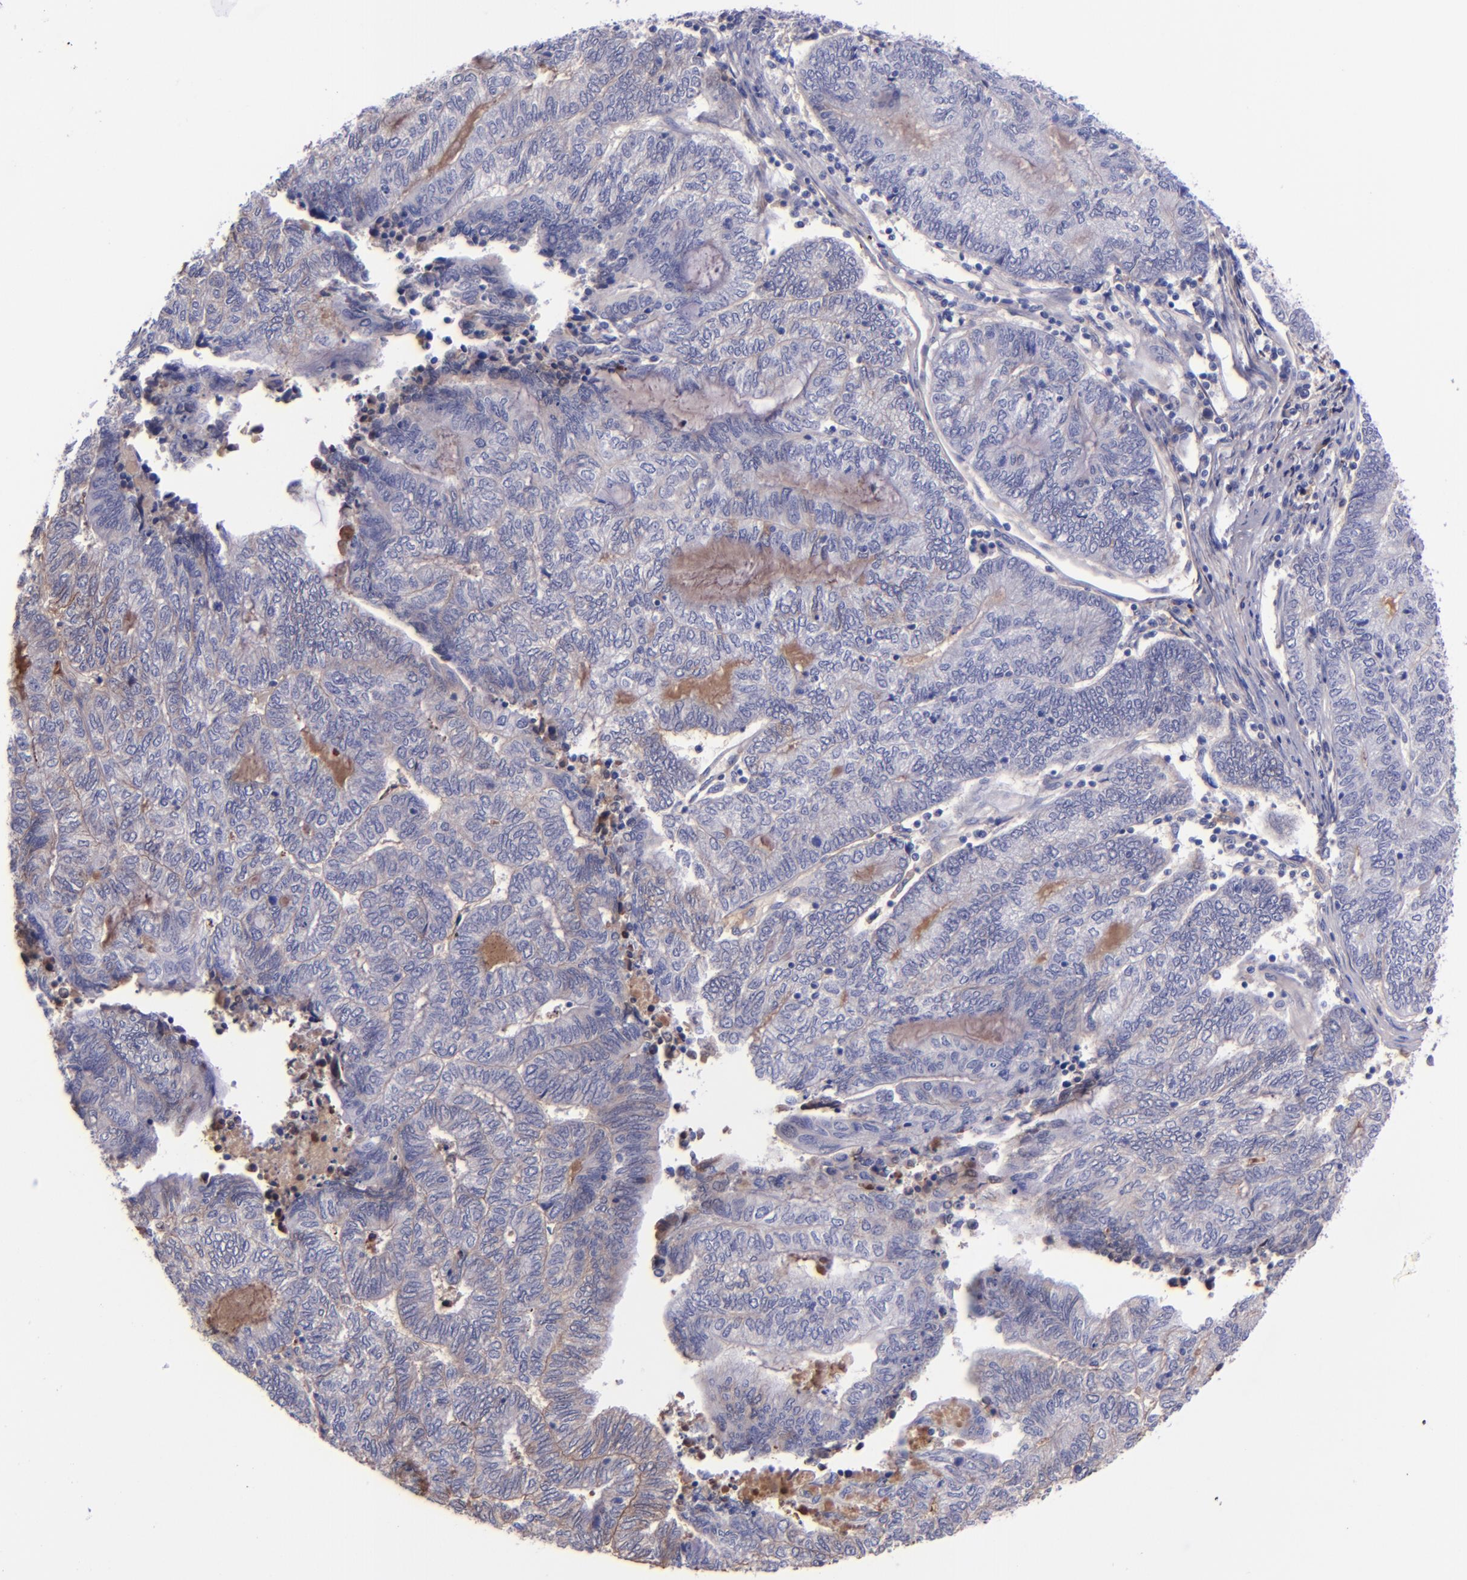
{"staining": {"intensity": "weak", "quantity": ">75%", "location": "cytoplasmic/membranous"}, "tissue": "endometrial cancer", "cell_type": "Tumor cells", "image_type": "cancer", "snomed": [{"axis": "morphology", "description": "Adenocarcinoma, NOS"}, {"axis": "topography", "description": "Uterus"}, {"axis": "topography", "description": "Endometrium"}], "caption": "Immunohistochemical staining of endometrial cancer demonstrates low levels of weak cytoplasmic/membranous protein expression in about >75% of tumor cells.", "gene": "KNG1", "patient": {"sex": "female", "age": 70}}